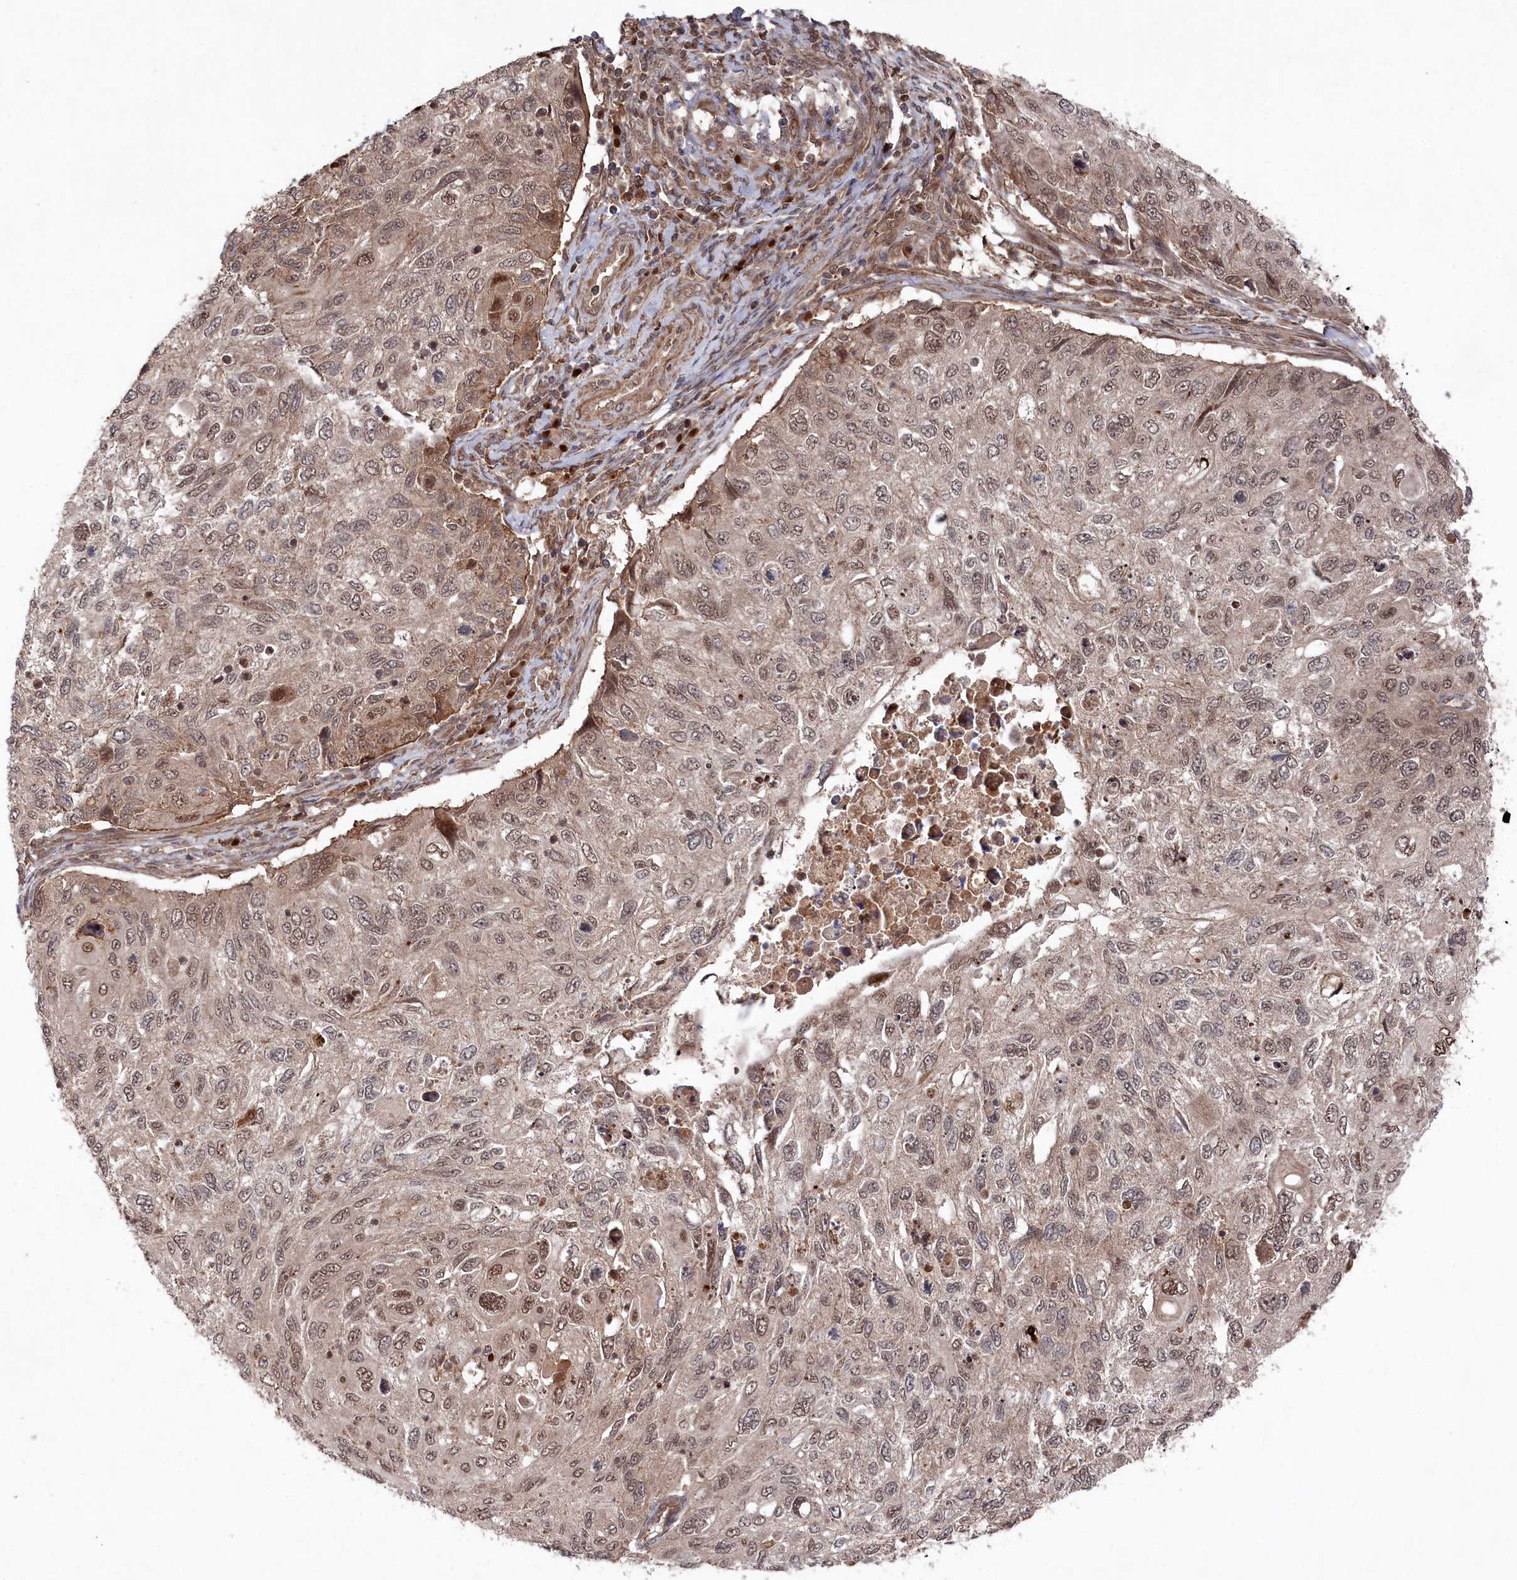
{"staining": {"intensity": "moderate", "quantity": "25%-75%", "location": "cytoplasmic/membranous,nuclear"}, "tissue": "cervical cancer", "cell_type": "Tumor cells", "image_type": "cancer", "snomed": [{"axis": "morphology", "description": "Squamous cell carcinoma, NOS"}, {"axis": "topography", "description": "Cervix"}], "caption": "Cervical cancer (squamous cell carcinoma) stained for a protein displays moderate cytoplasmic/membranous and nuclear positivity in tumor cells.", "gene": "BORCS7", "patient": {"sex": "female", "age": 70}}